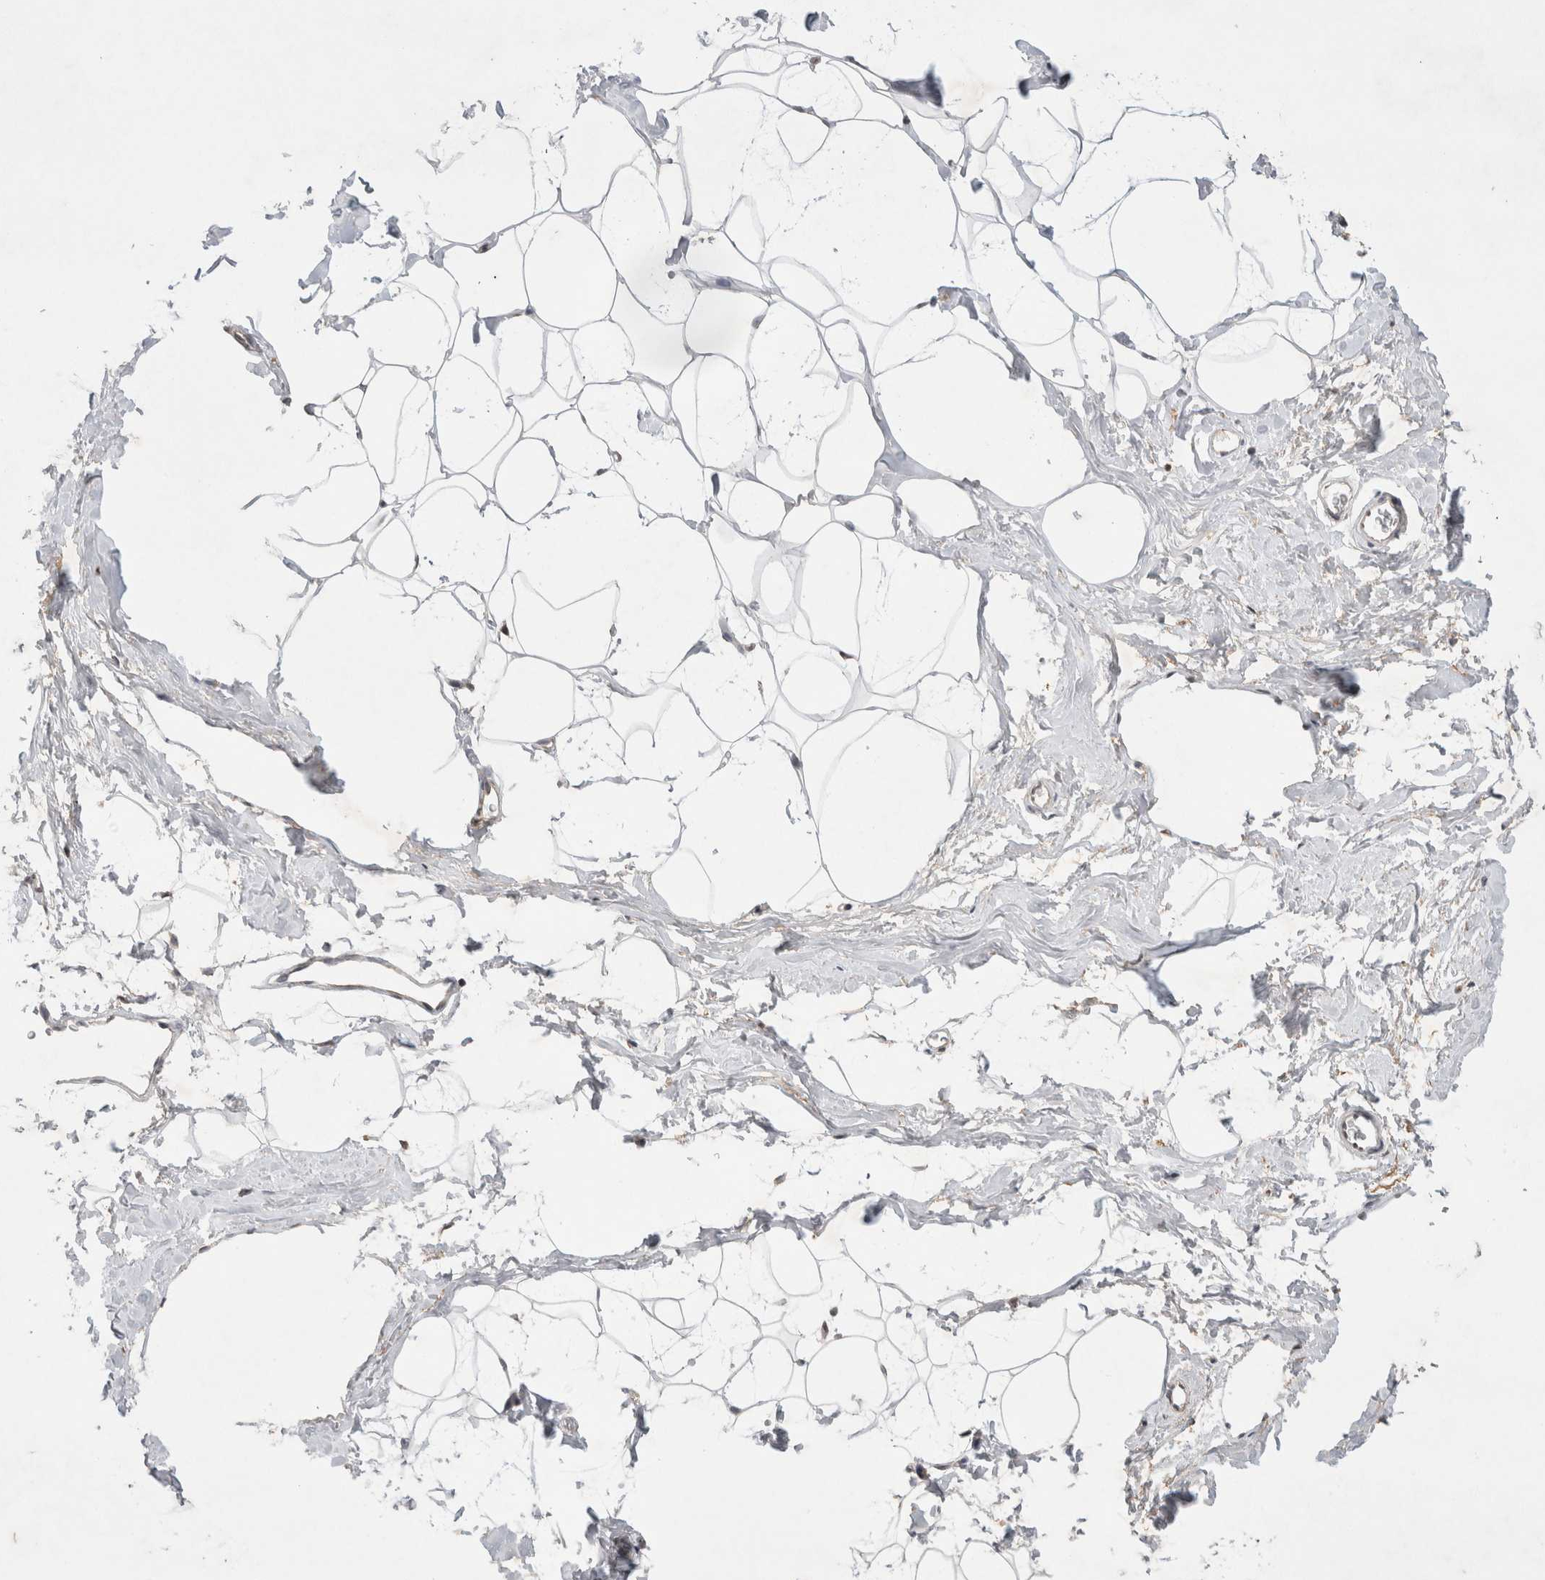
{"staining": {"intensity": "negative", "quantity": "none", "location": "none"}, "tissue": "adipose tissue", "cell_type": "Adipocytes", "image_type": "normal", "snomed": [{"axis": "morphology", "description": "Normal tissue, NOS"}, {"axis": "morphology", "description": "Fibrosis, NOS"}, {"axis": "topography", "description": "Breast"}, {"axis": "topography", "description": "Adipose tissue"}], "caption": "Photomicrograph shows no significant protein positivity in adipocytes of benign adipose tissue. The staining is performed using DAB (3,3'-diaminobenzidine) brown chromogen with nuclei counter-stained in using hematoxylin.", "gene": "WIPF2", "patient": {"sex": "female", "age": 39}}